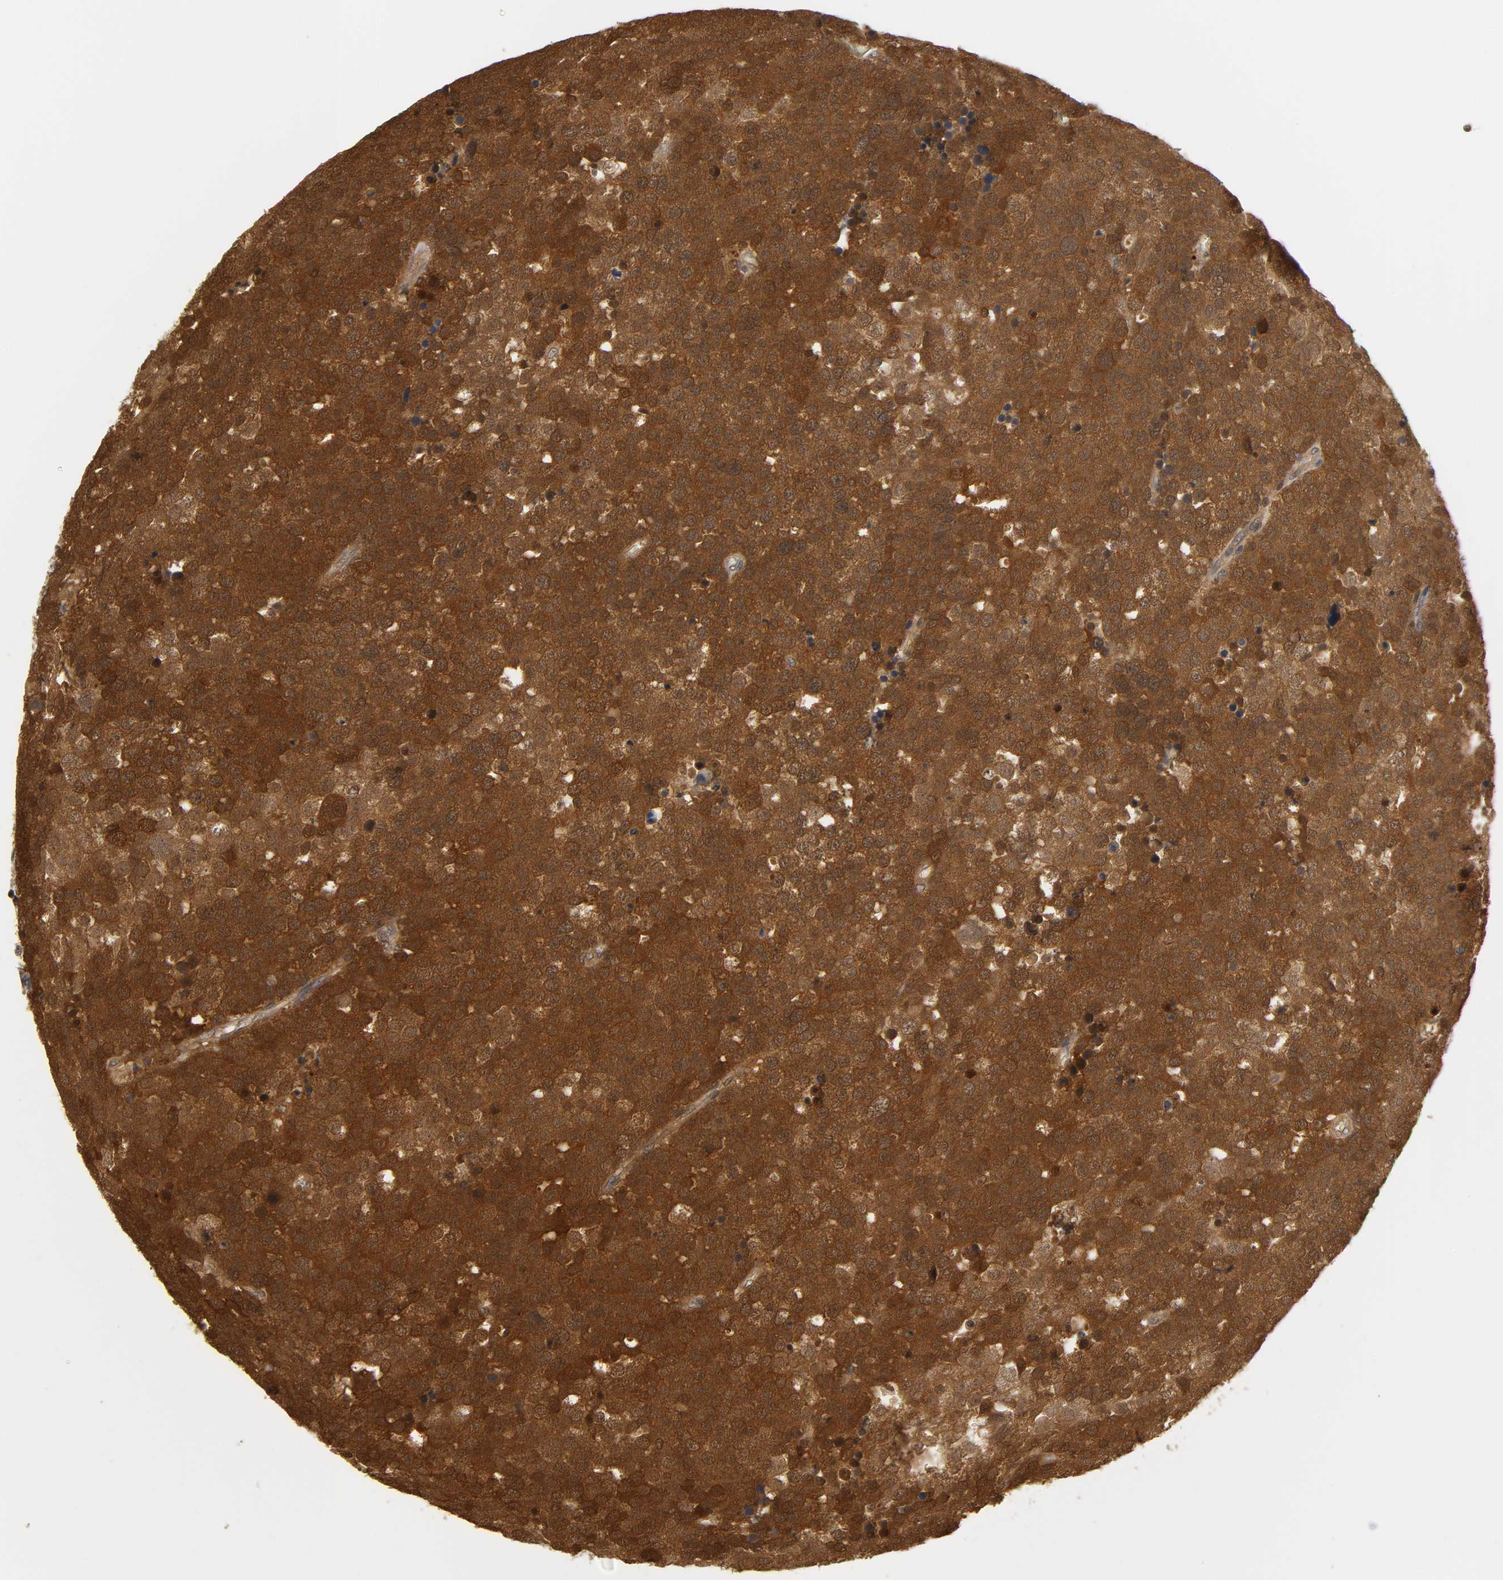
{"staining": {"intensity": "strong", "quantity": ">75%", "location": "cytoplasmic/membranous"}, "tissue": "testis cancer", "cell_type": "Tumor cells", "image_type": "cancer", "snomed": [{"axis": "morphology", "description": "Seminoma, NOS"}, {"axis": "topography", "description": "Testis"}], "caption": "There is high levels of strong cytoplasmic/membranous positivity in tumor cells of testis cancer, as demonstrated by immunohistochemical staining (brown color).", "gene": "PARK7", "patient": {"sex": "male", "age": 71}}